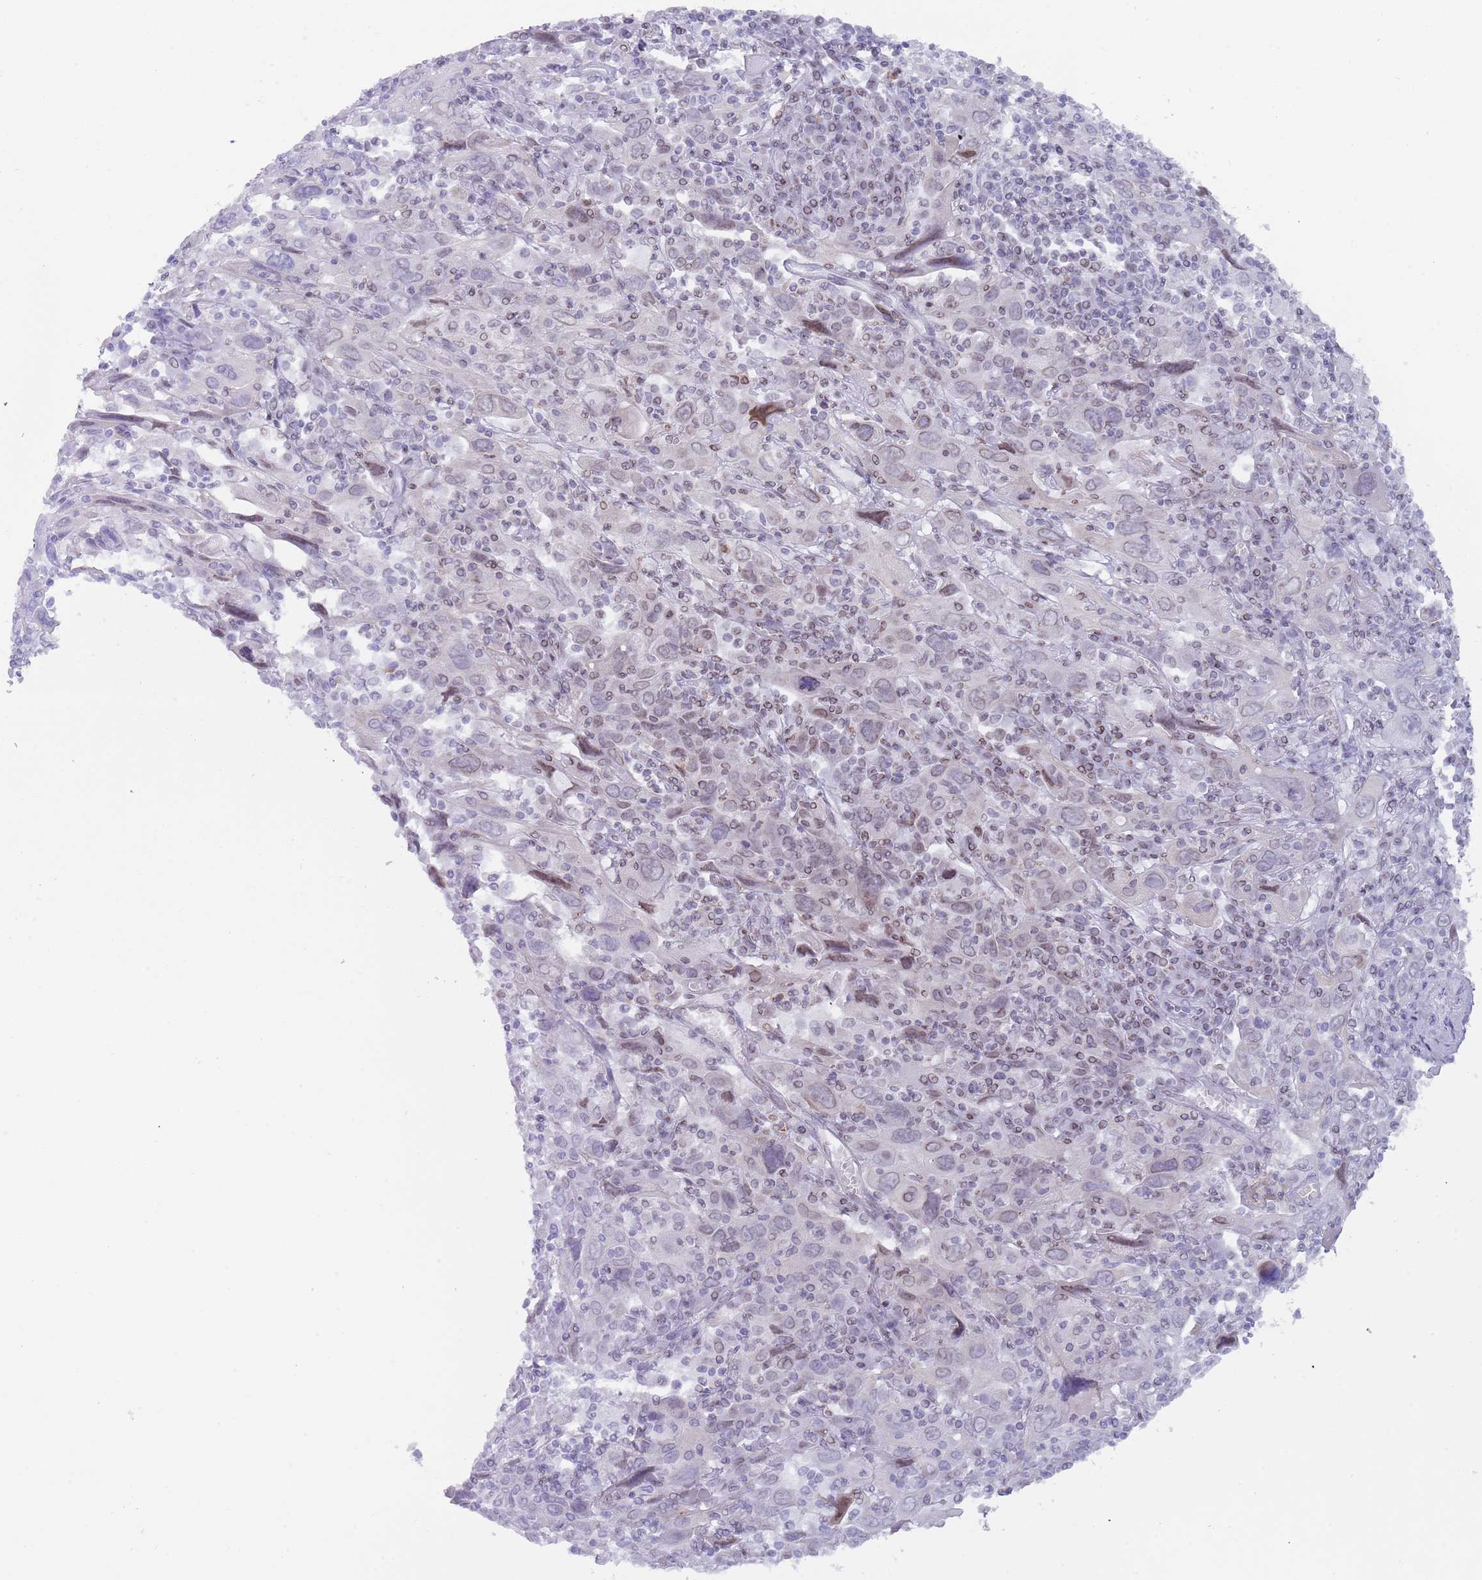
{"staining": {"intensity": "moderate", "quantity": "<25%", "location": "nuclear"}, "tissue": "cervical cancer", "cell_type": "Tumor cells", "image_type": "cancer", "snomed": [{"axis": "morphology", "description": "Squamous cell carcinoma, NOS"}, {"axis": "topography", "description": "Cervix"}], "caption": "A brown stain shows moderate nuclear positivity of a protein in human squamous cell carcinoma (cervical) tumor cells.", "gene": "HDAC8", "patient": {"sex": "female", "age": 46}}